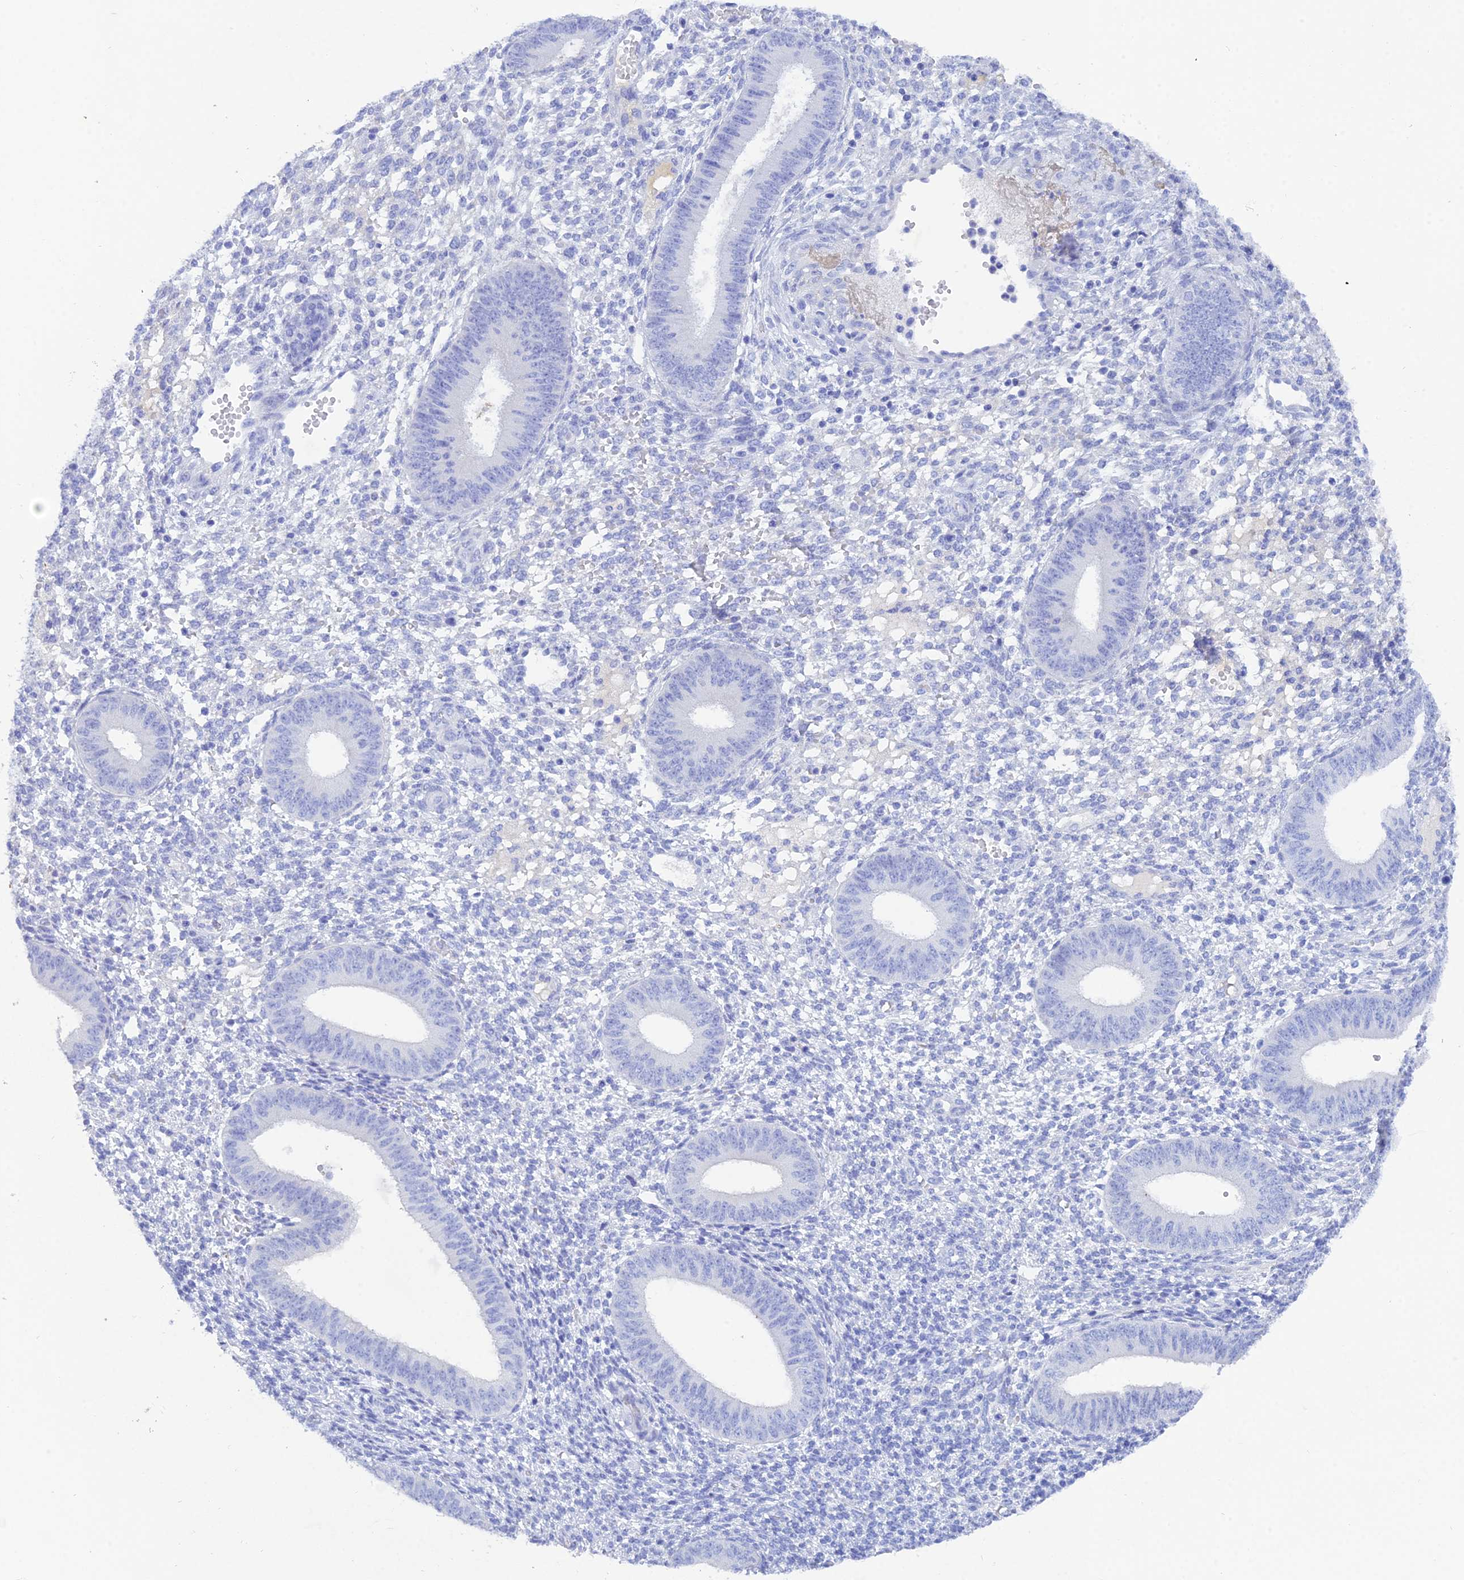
{"staining": {"intensity": "negative", "quantity": "none", "location": "none"}, "tissue": "endometrium", "cell_type": "Cells in endometrial stroma", "image_type": "normal", "snomed": [{"axis": "morphology", "description": "Normal tissue, NOS"}, {"axis": "topography", "description": "Endometrium"}], "caption": "Immunohistochemistry of benign endometrium reveals no staining in cells in endometrial stroma.", "gene": "REG1A", "patient": {"sex": "female", "age": 49}}